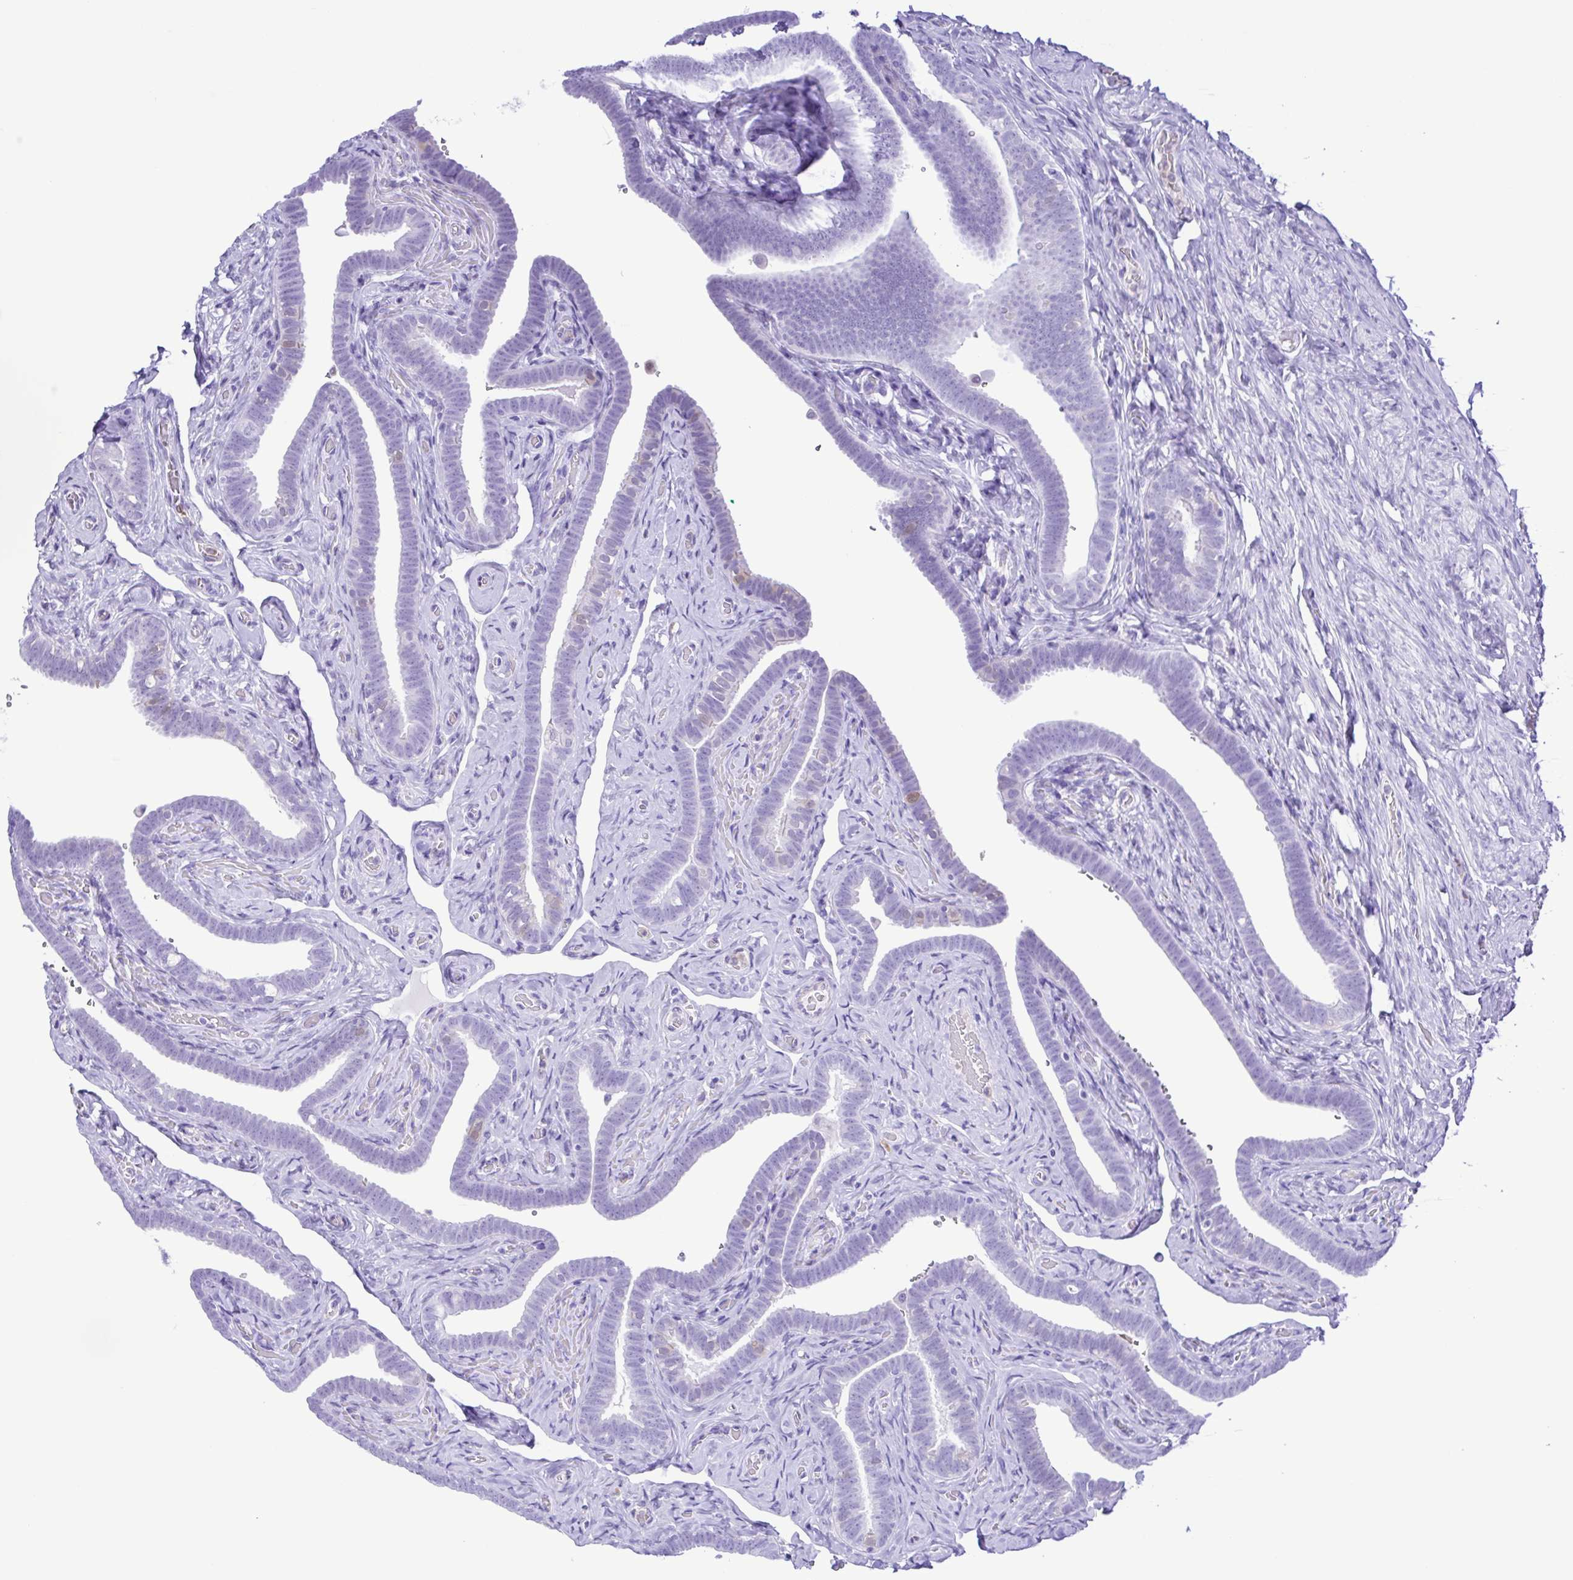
{"staining": {"intensity": "negative", "quantity": "none", "location": "none"}, "tissue": "fallopian tube", "cell_type": "Glandular cells", "image_type": "normal", "snomed": [{"axis": "morphology", "description": "Normal tissue, NOS"}, {"axis": "topography", "description": "Fallopian tube"}], "caption": "This is a histopathology image of immunohistochemistry (IHC) staining of normal fallopian tube, which shows no positivity in glandular cells.", "gene": "GPR17", "patient": {"sex": "female", "age": 69}}